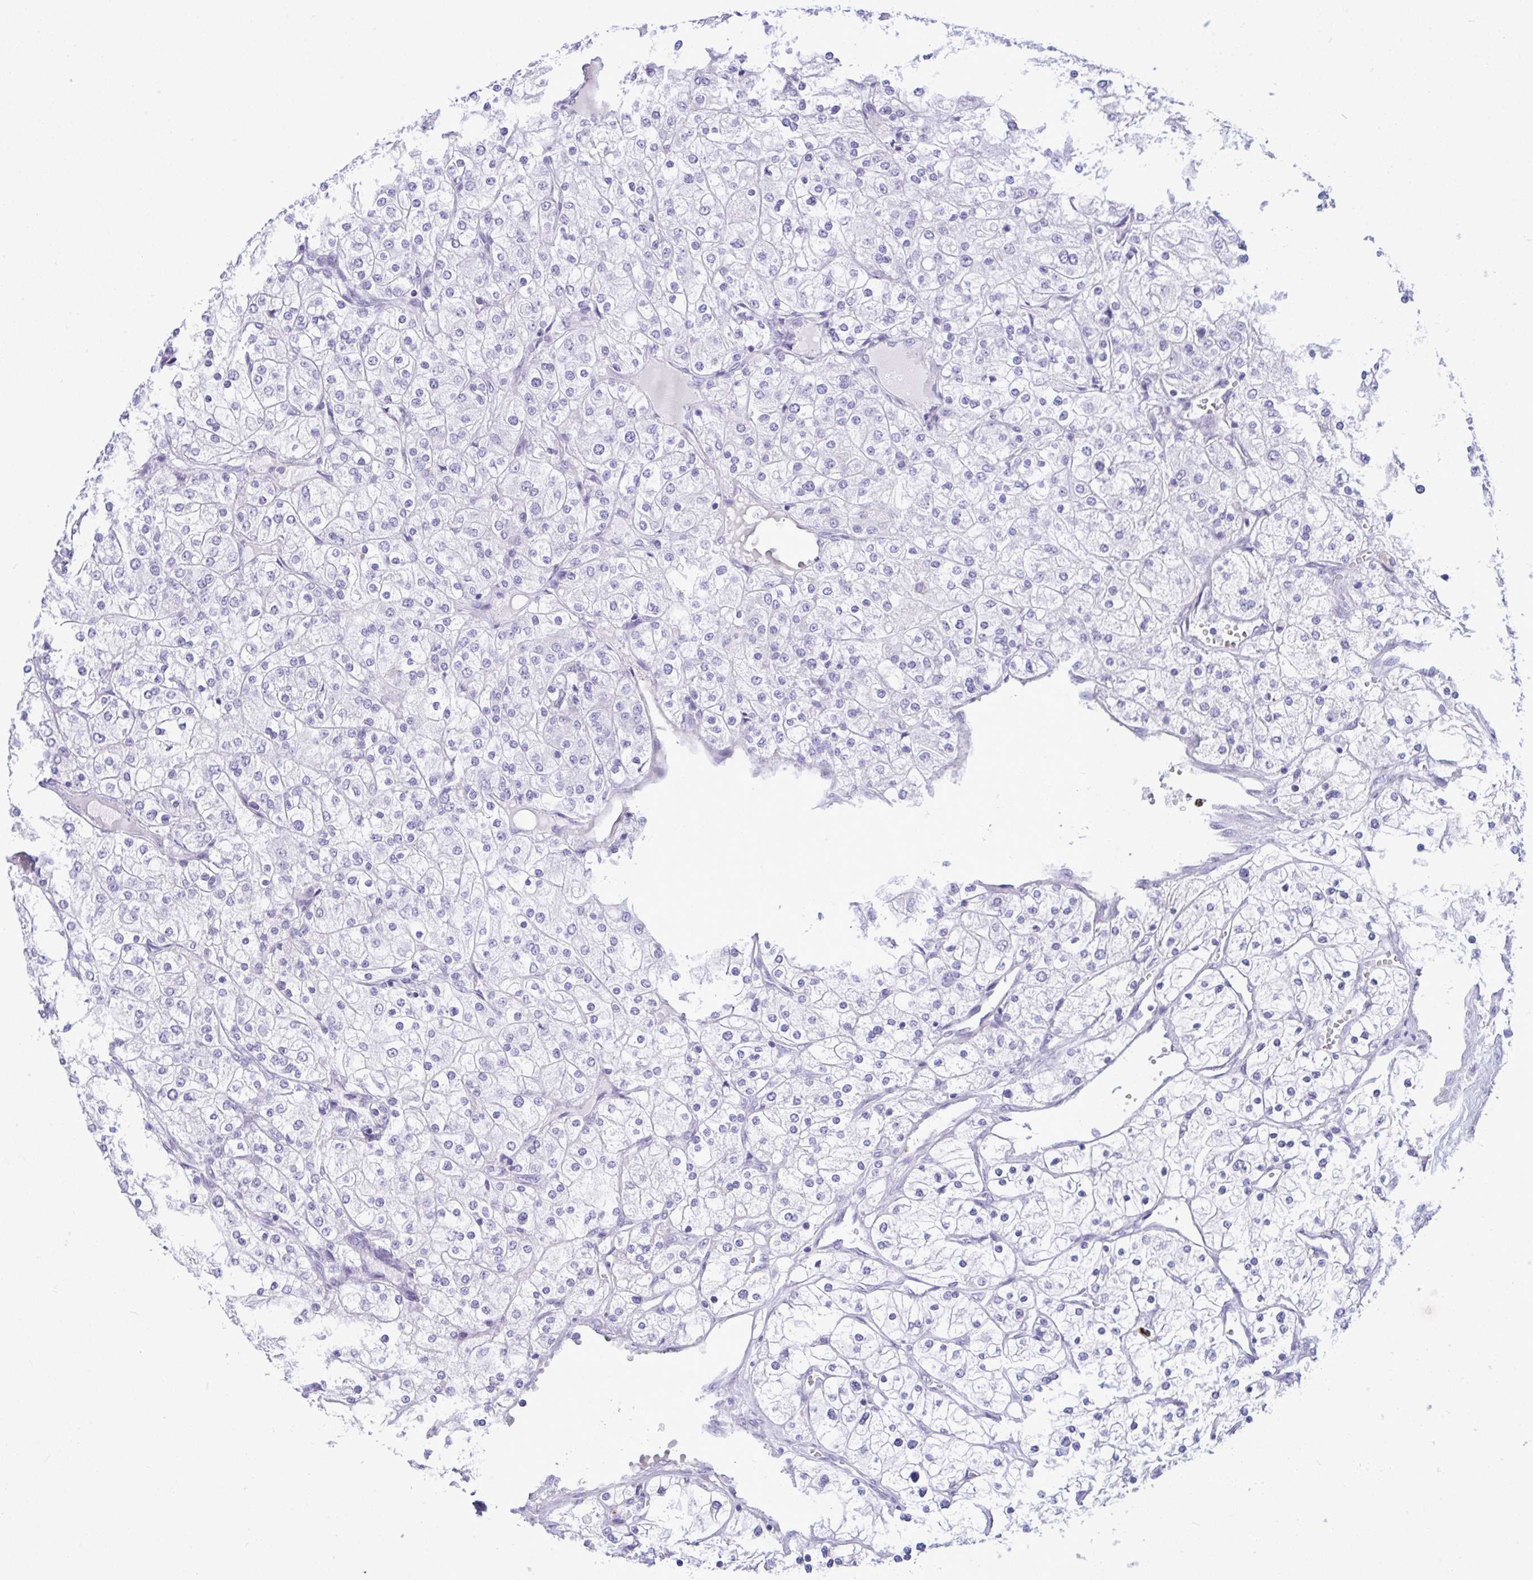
{"staining": {"intensity": "negative", "quantity": "none", "location": "none"}, "tissue": "renal cancer", "cell_type": "Tumor cells", "image_type": "cancer", "snomed": [{"axis": "morphology", "description": "Adenocarcinoma, NOS"}, {"axis": "topography", "description": "Kidney"}], "caption": "There is no significant staining in tumor cells of renal cancer (adenocarcinoma).", "gene": "ARHGAP42", "patient": {"sex": "male", "age": 80}}